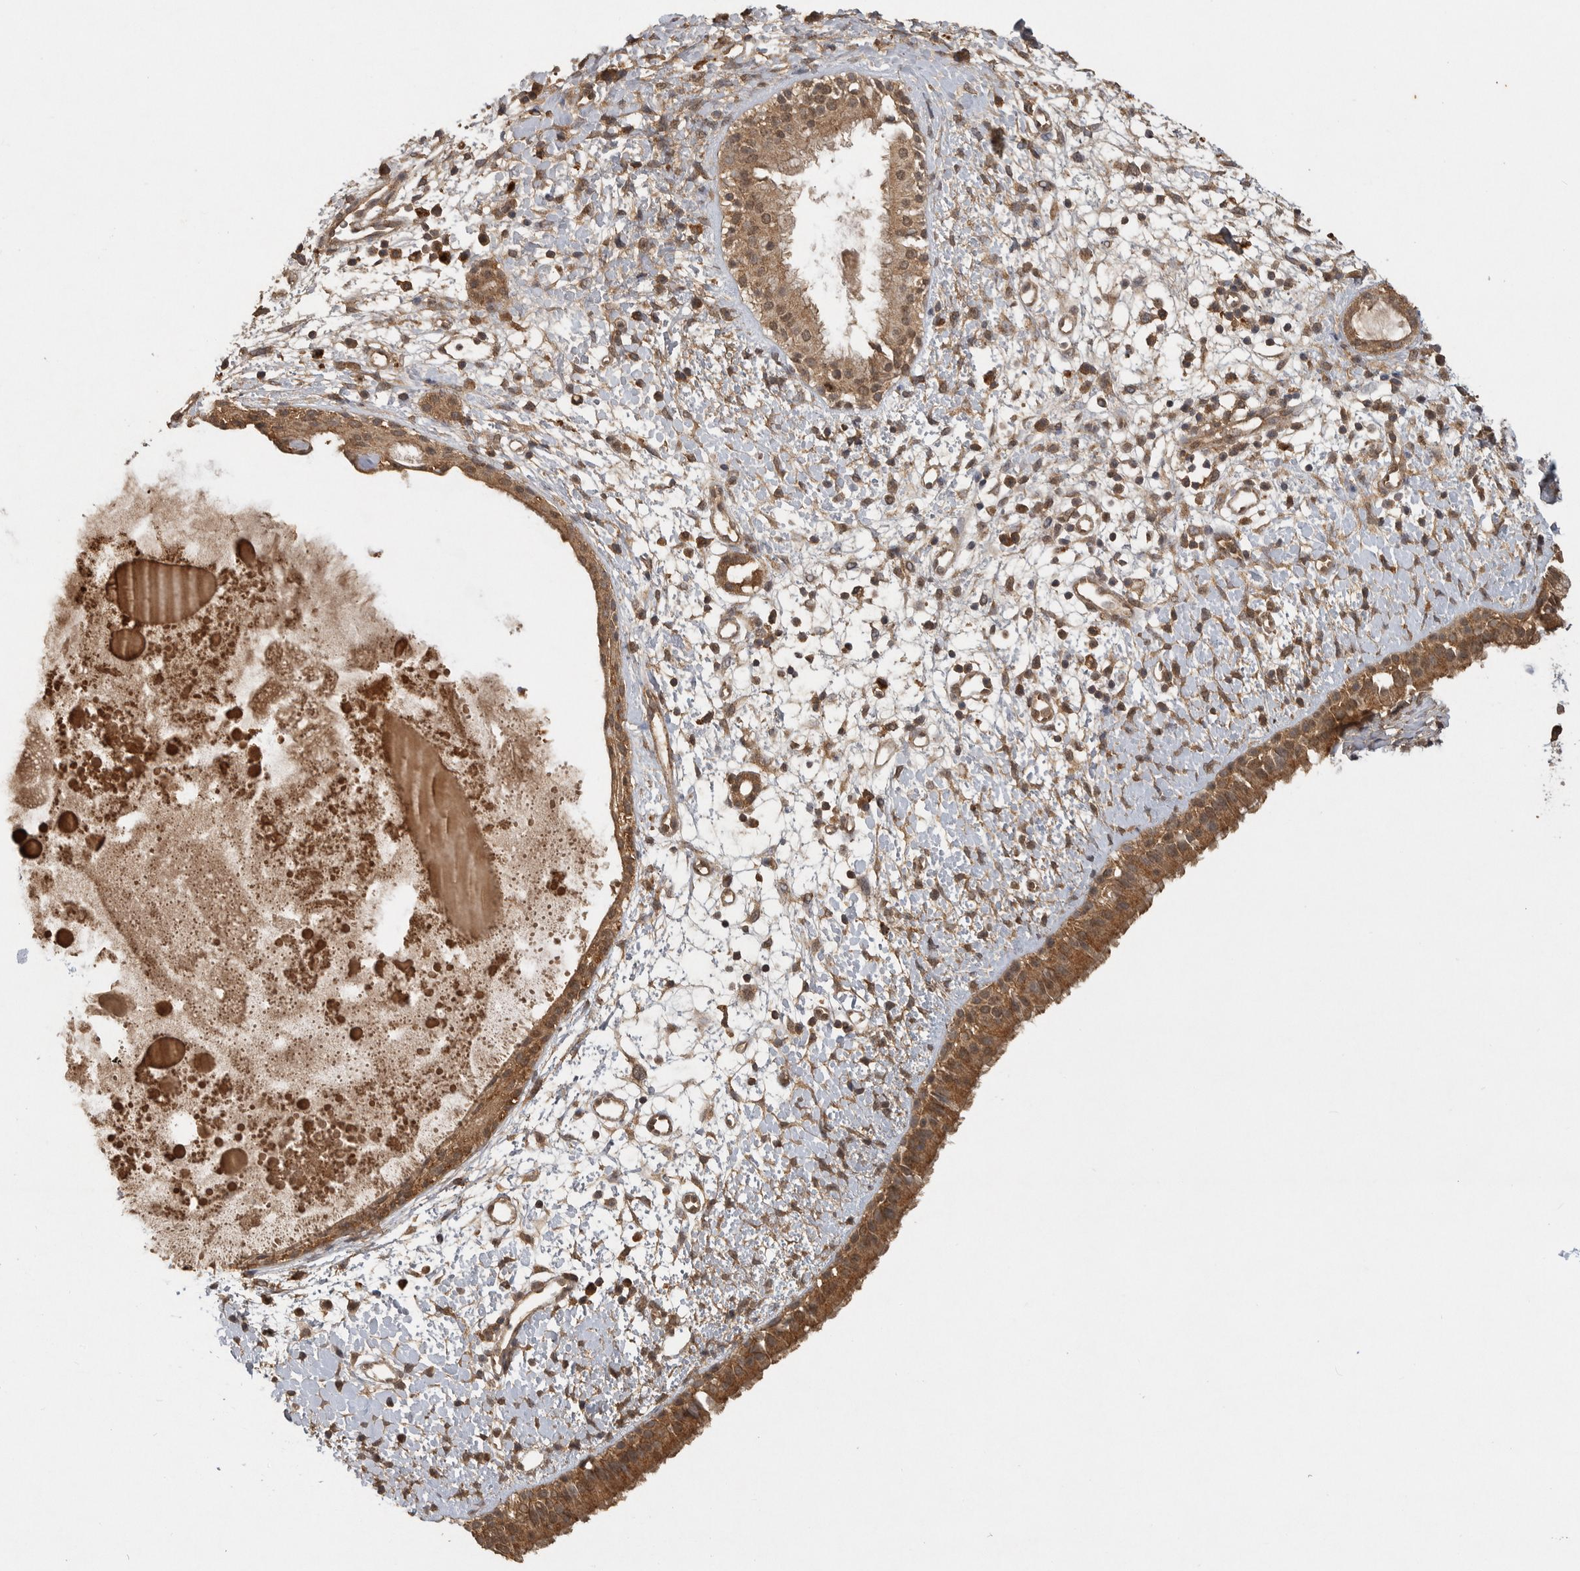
{"staining": {"intensity": "moderate", "quantity": ">75%", "location": "cytoplasmic/membranous"}, "tissue": "nasopharynx", "cell_type": "Respiratory epithelial cells", "image_type": "normal", "snomed": [{"axis": "morphology", "description": "Normal tissue, NOS"}, {"axis": "topography", "description": "Nasopharynx"}], "caption": "The micrograph displays a brown stain indicating the presence of a protein in the cytoplasmic/membranous of respiratory epithelial cells in nasopharynx.", "gene": "ICOSLG", "patient": {"sex": "male", "age": 22}}